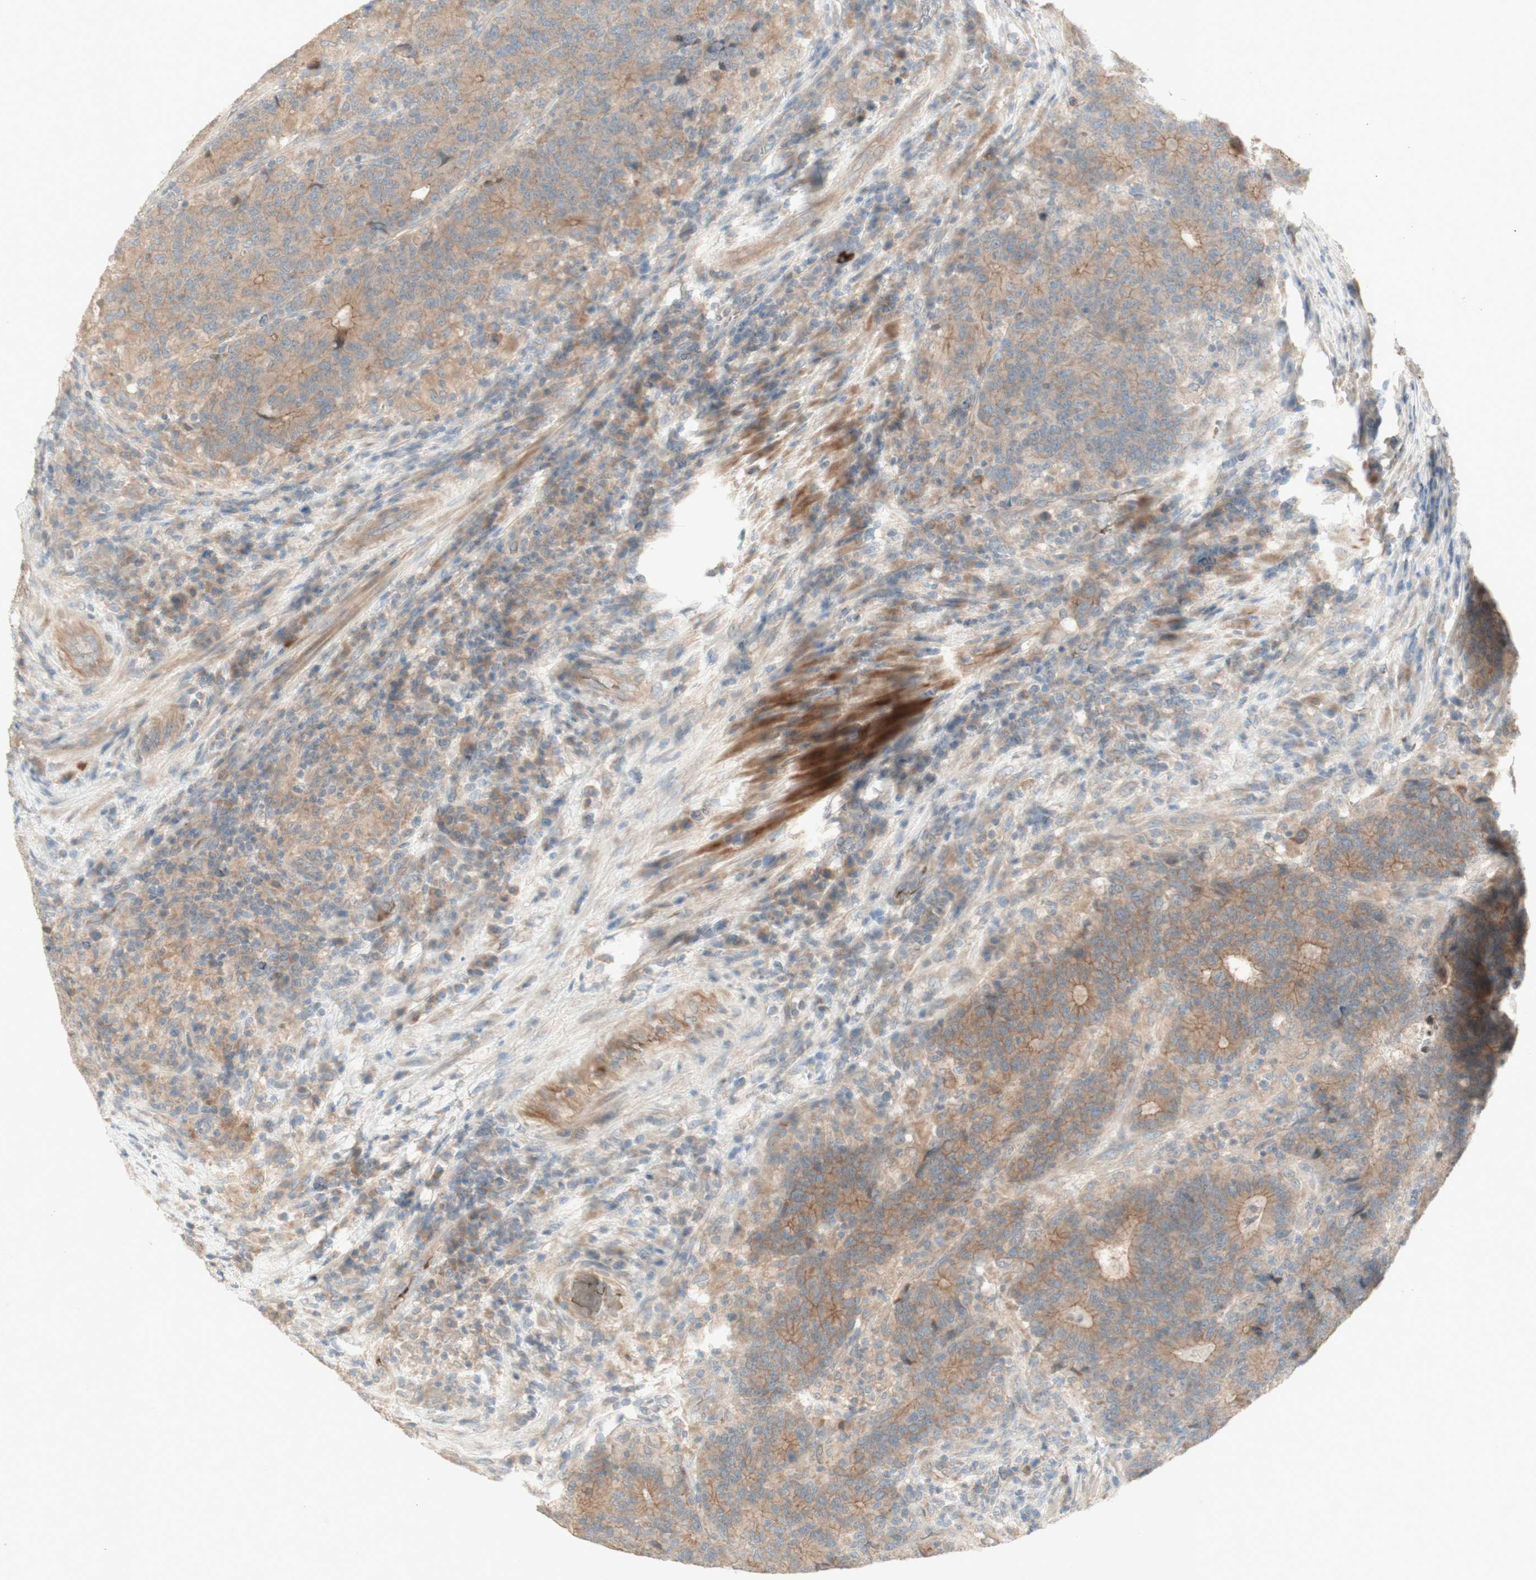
{"staining": {"intensity": "moderate", "quantity": ">75%", "location": "cytoplasmic/membranous"}, "tissue": "colorectal cancer", "cell_type": "Tumor cells", "image_type": "cancer", "snomed": [{"axis": "morphology", "description": "Normal tissue, NOS"}, {"axis": "morphology", "description": "Adenocarcinoma, NOS"}, {"axis": "topography", "description": "Colon"}], "caption": "Moderate cytoplasmic/membranous staining is identified in about >75% of tumor cells in colorectal cancer. Nuclei are stained in blue.", "gene": "PTGER4", "patient": {"sex": "female", "age": 75}}